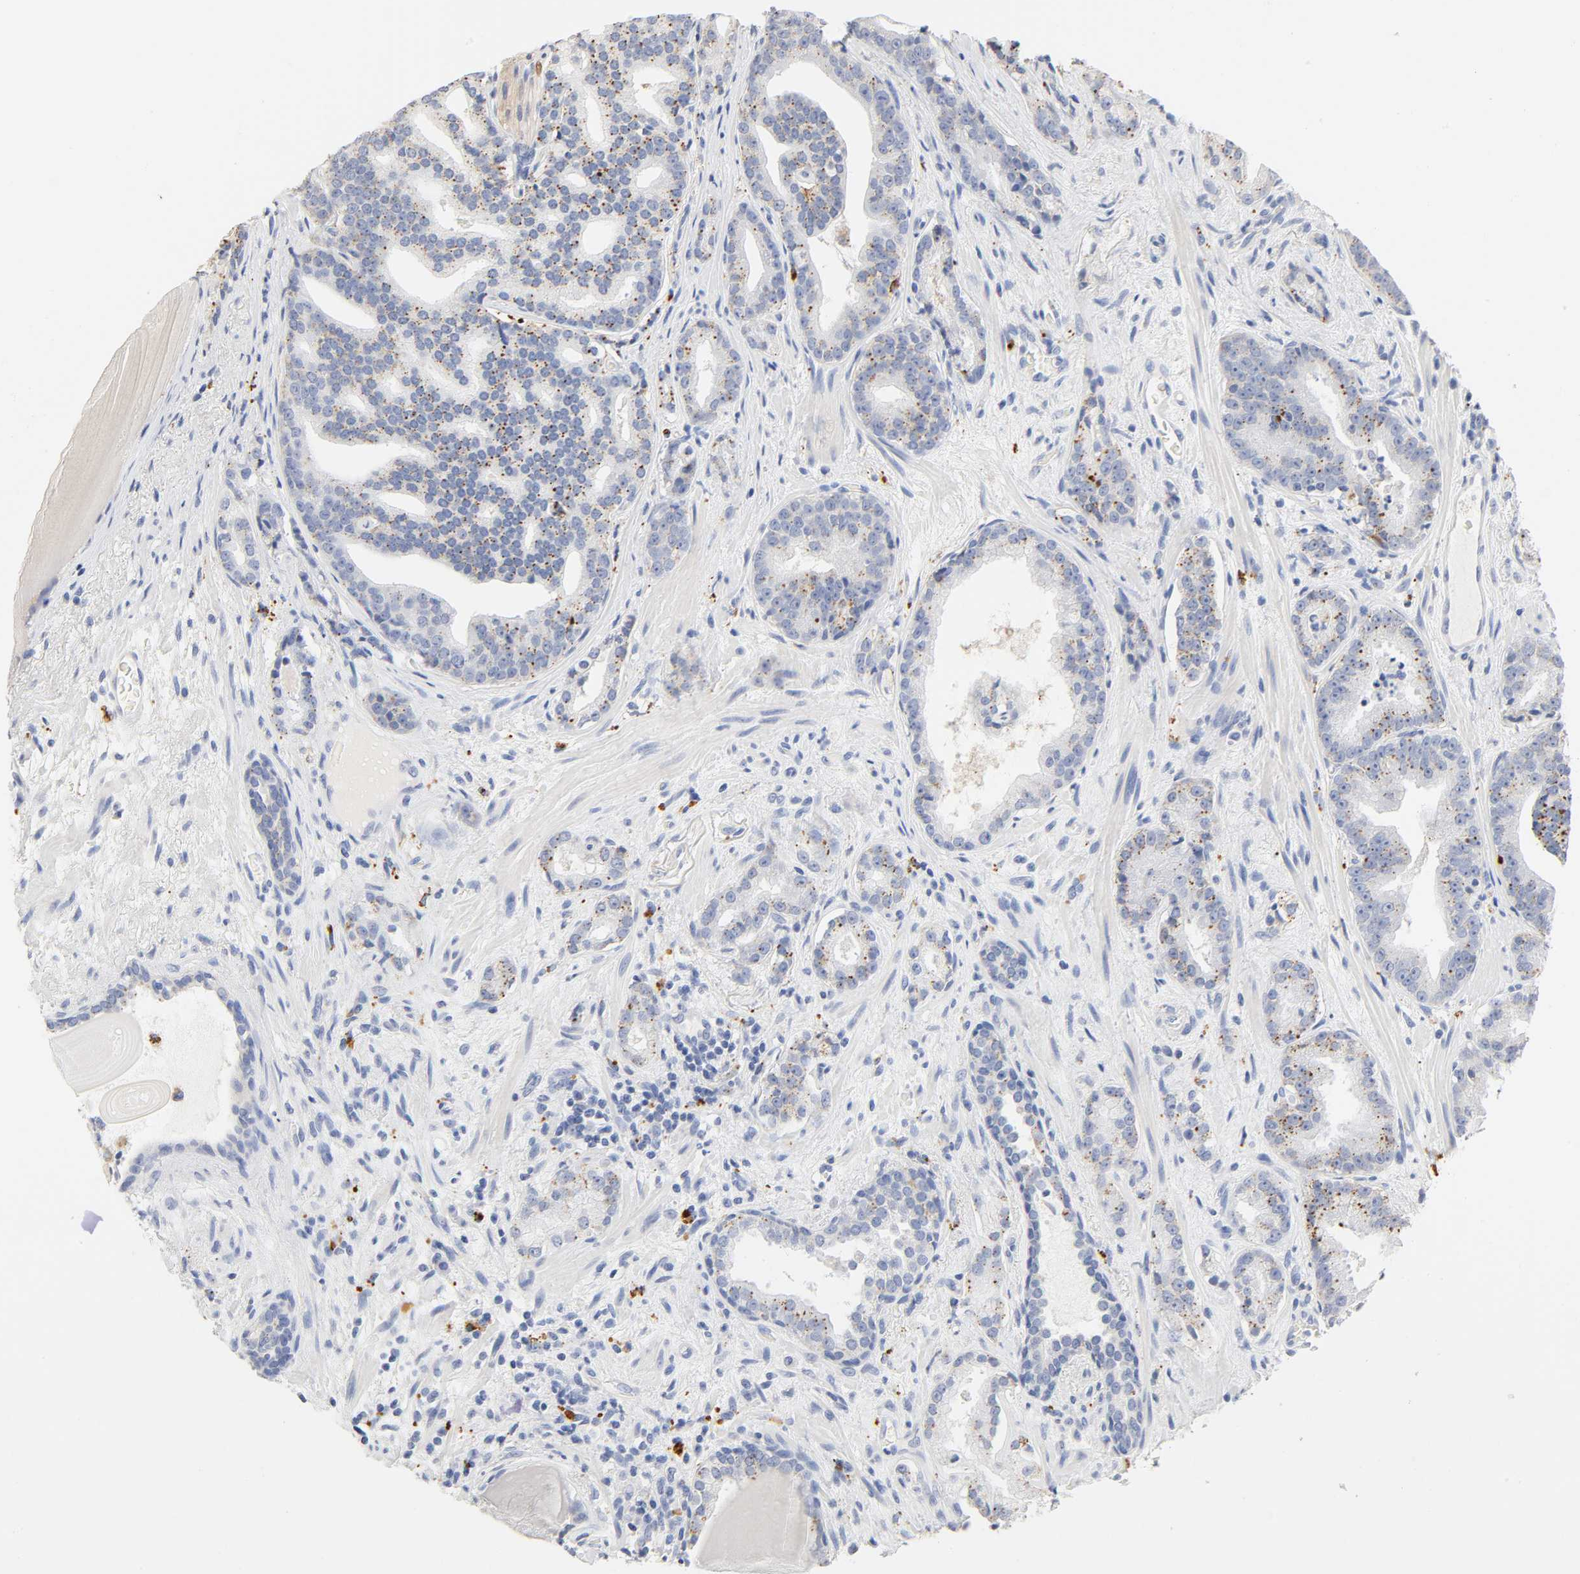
{"staining": {"intensity": "weak", "quantity": "25%-75%", "location": "cytoplasmic/membranous"}, "tissue": "prostate cancer", "cell_type": "Tumor cells", "image_type": "cancer", "snomed": [{"axis": "morphology", "description": "Adenocarcinoma, Low grade"}, {"axis": "topography", "description": "Prostate"}], "caption": "A low amount of weak cytoplasmic/membranous positivity is seen in about 25%-75% of tumor cells in adenocarcinoma (low-grade) (prostate) tissue.", "gene": "PLP1", "patient": {"sex": "male", "age": 63}}